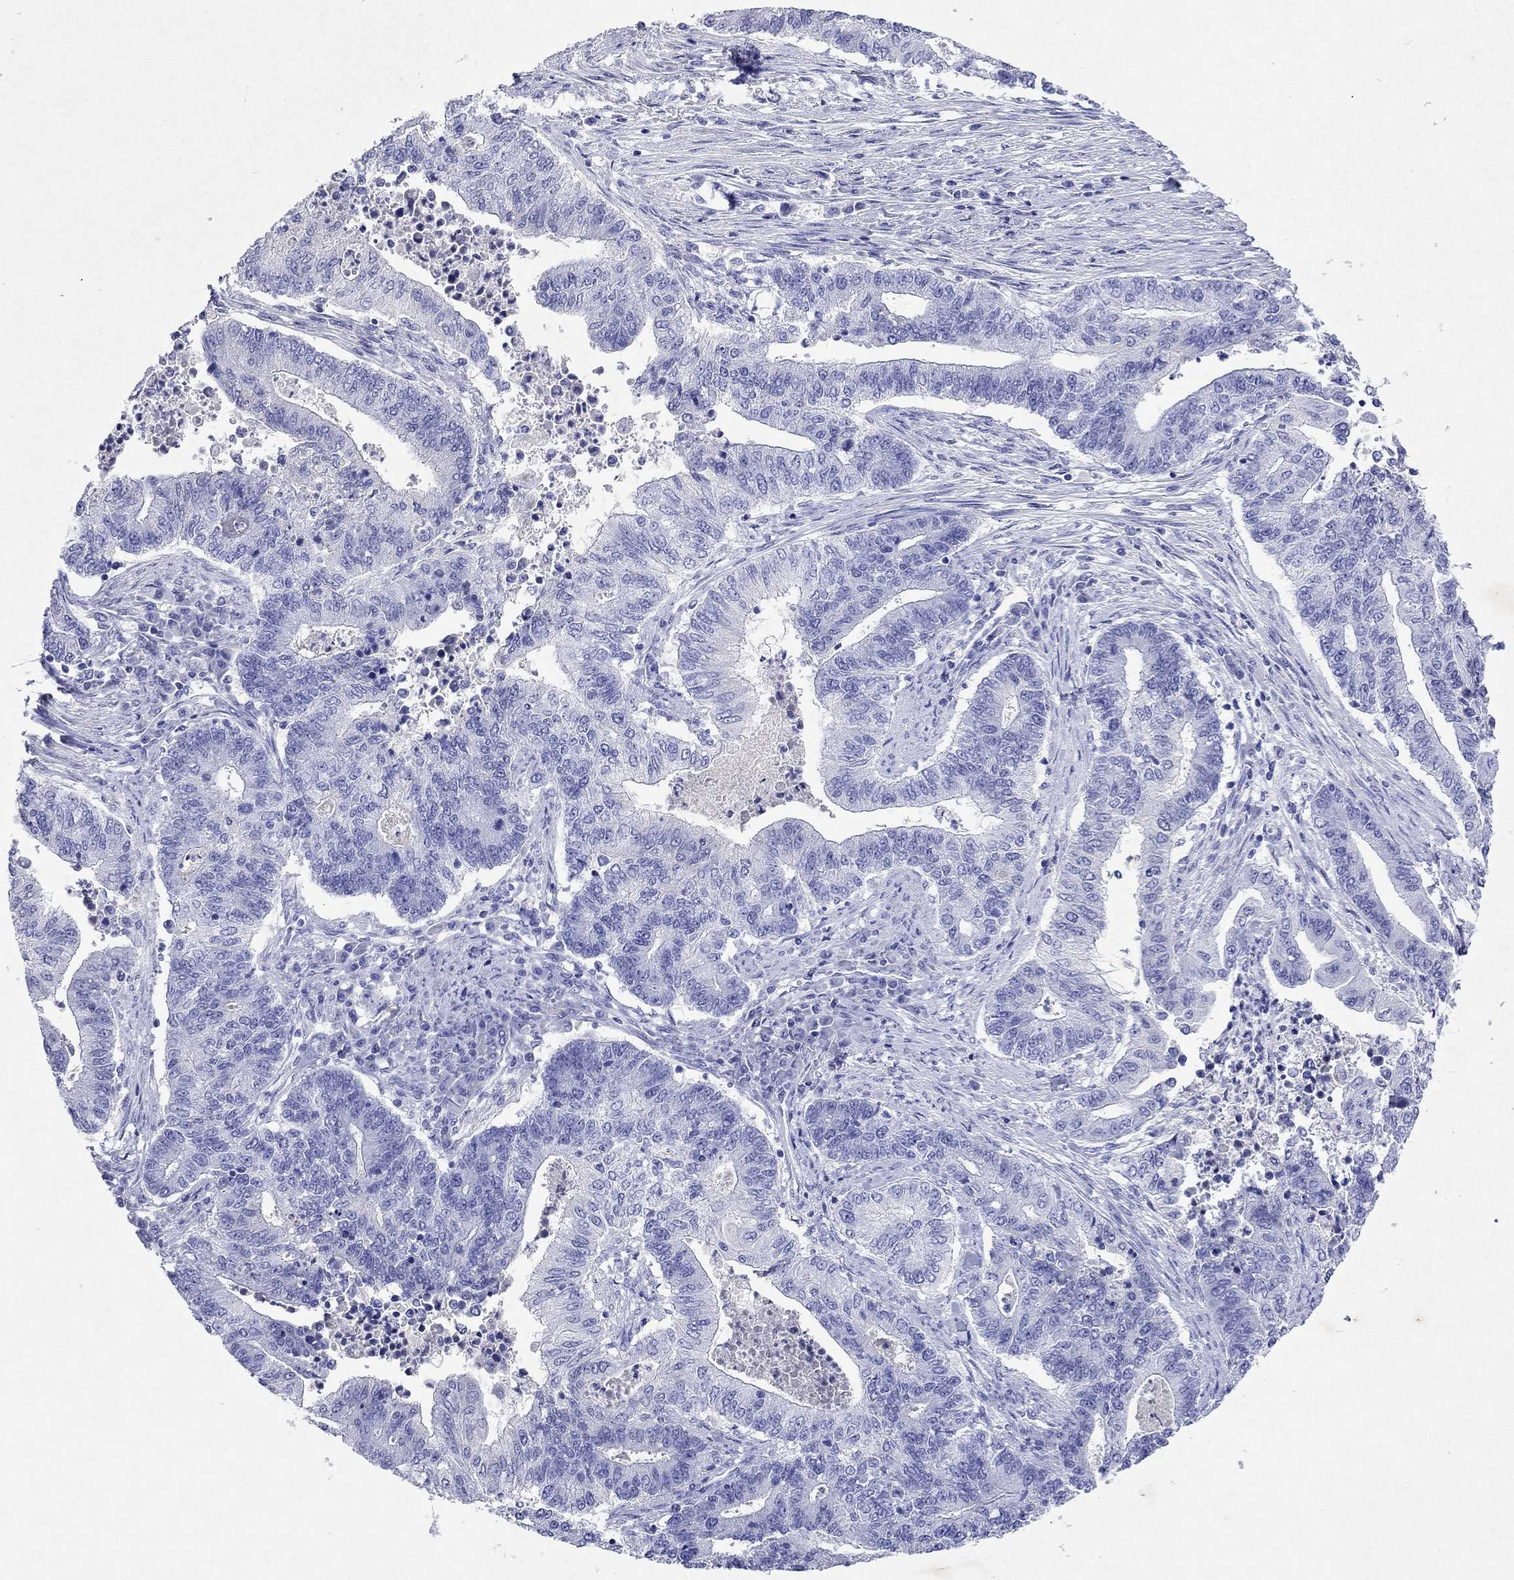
{"staining": {"intensity": "negative", "quantity": "none", "location": "none"}, "tissue": "endometrial cancer", "cell_type": "Tumor cells", "image_type": "cancer", "snomed": [{"axis": "morphology", "description": "Adenocarcinoma, NOS"}, {"axis": "topography", "description": "Uterus"}, {"axis": "topography", "description": "Endometrium"}], "caption": "This is a image of immunohistochemistry staining of endometrial cancer, which shows no staining in tumor cells.", "gene": "ARMC12", "patient": {"sex": "female", "age": 54}}